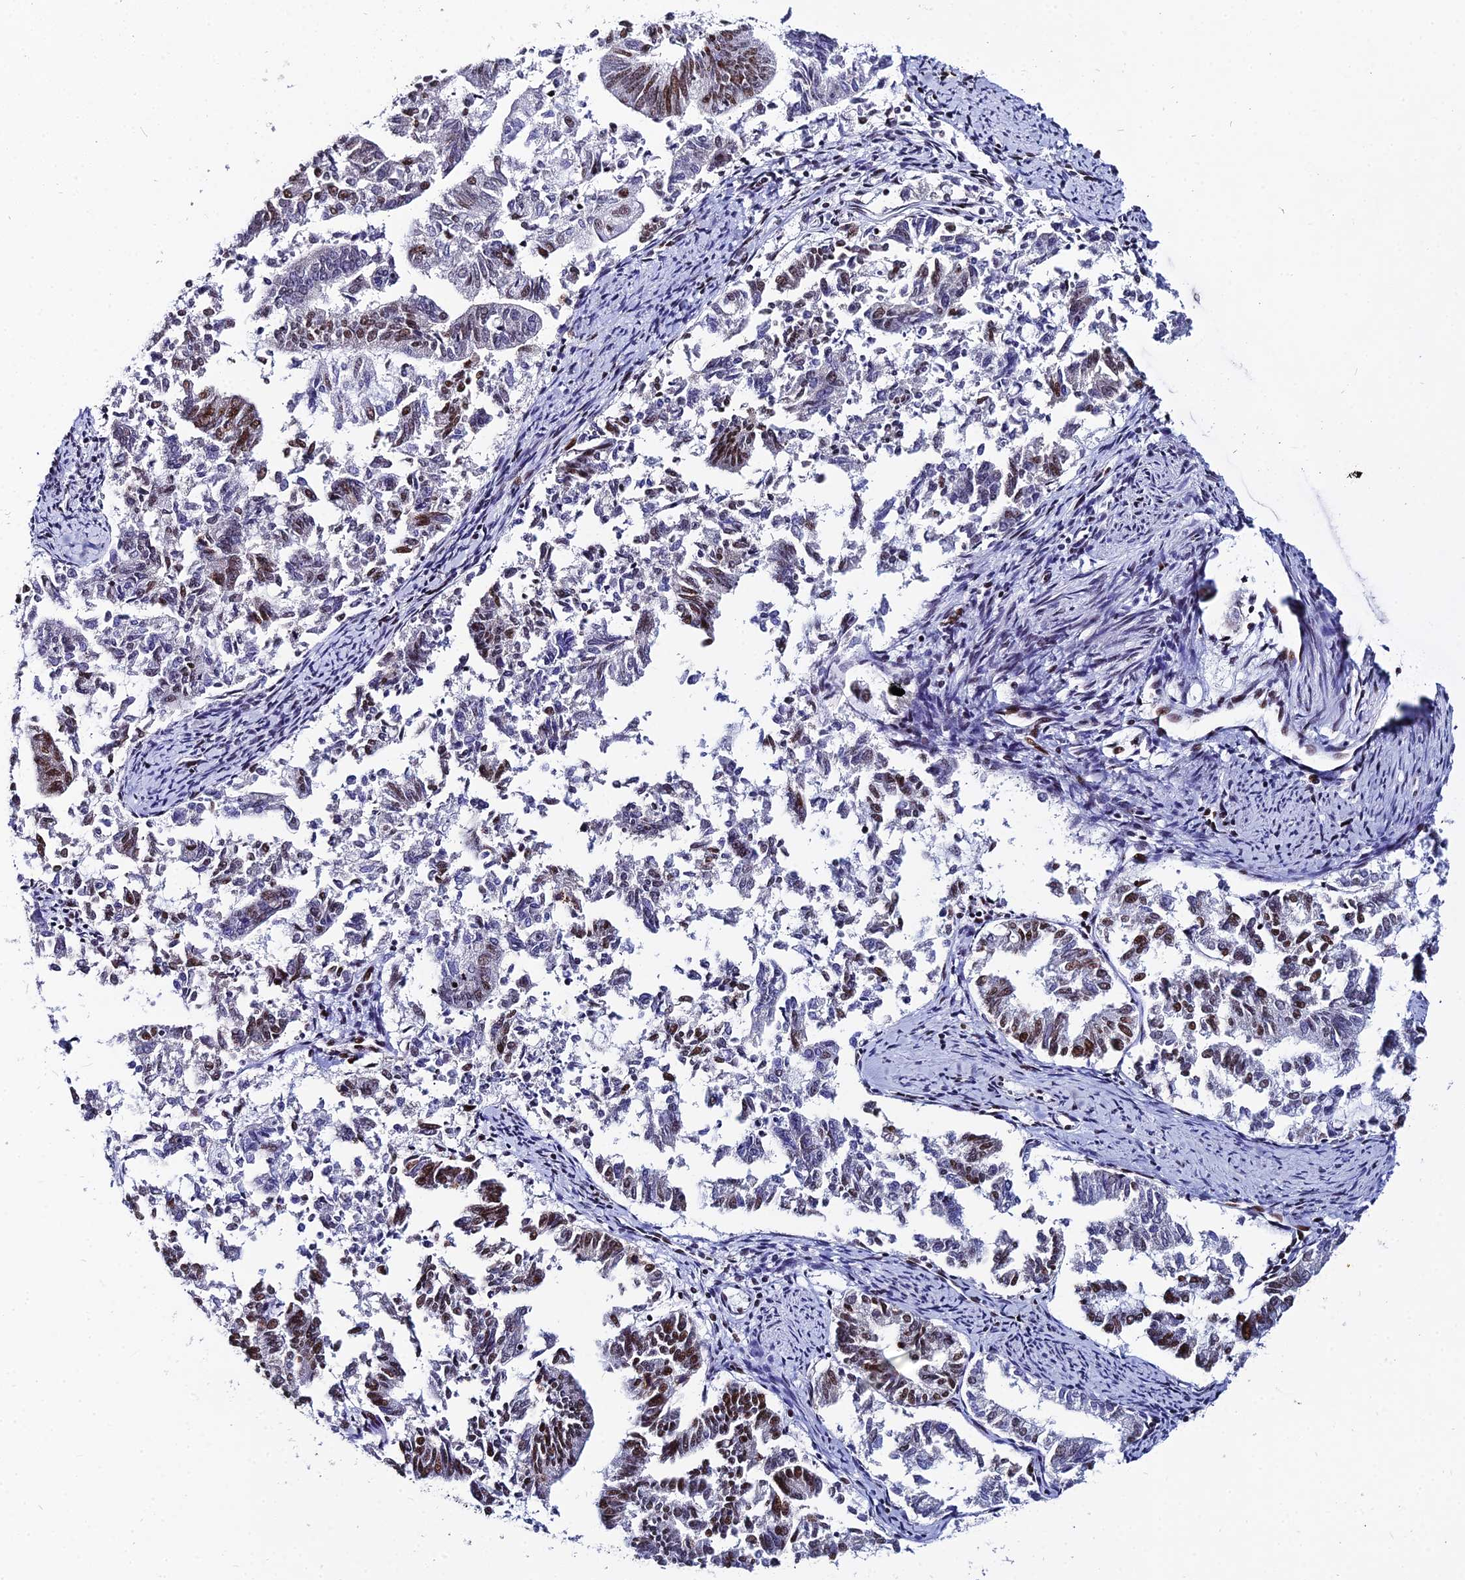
{"staining": {"intensity": "moderate", "quantity": "25%-75%", "location": "nuclear"}, "tissue": "endometrial cancer", "cell_type": "Tumor cells", "image_type": "cancer", "snomed": [{"axis": "morphology", "description": "Adenocarcinoma, NOS"}, {"axis": "topography", "description": "Endometrium"}], "caption": "Human endometrial cancer (adenocarcinoma) stained with a protein marker reveals moderate staining in tumor cells.", "gene": "HNRNPH1", "patient": {"sex": "female", "age": 79}}